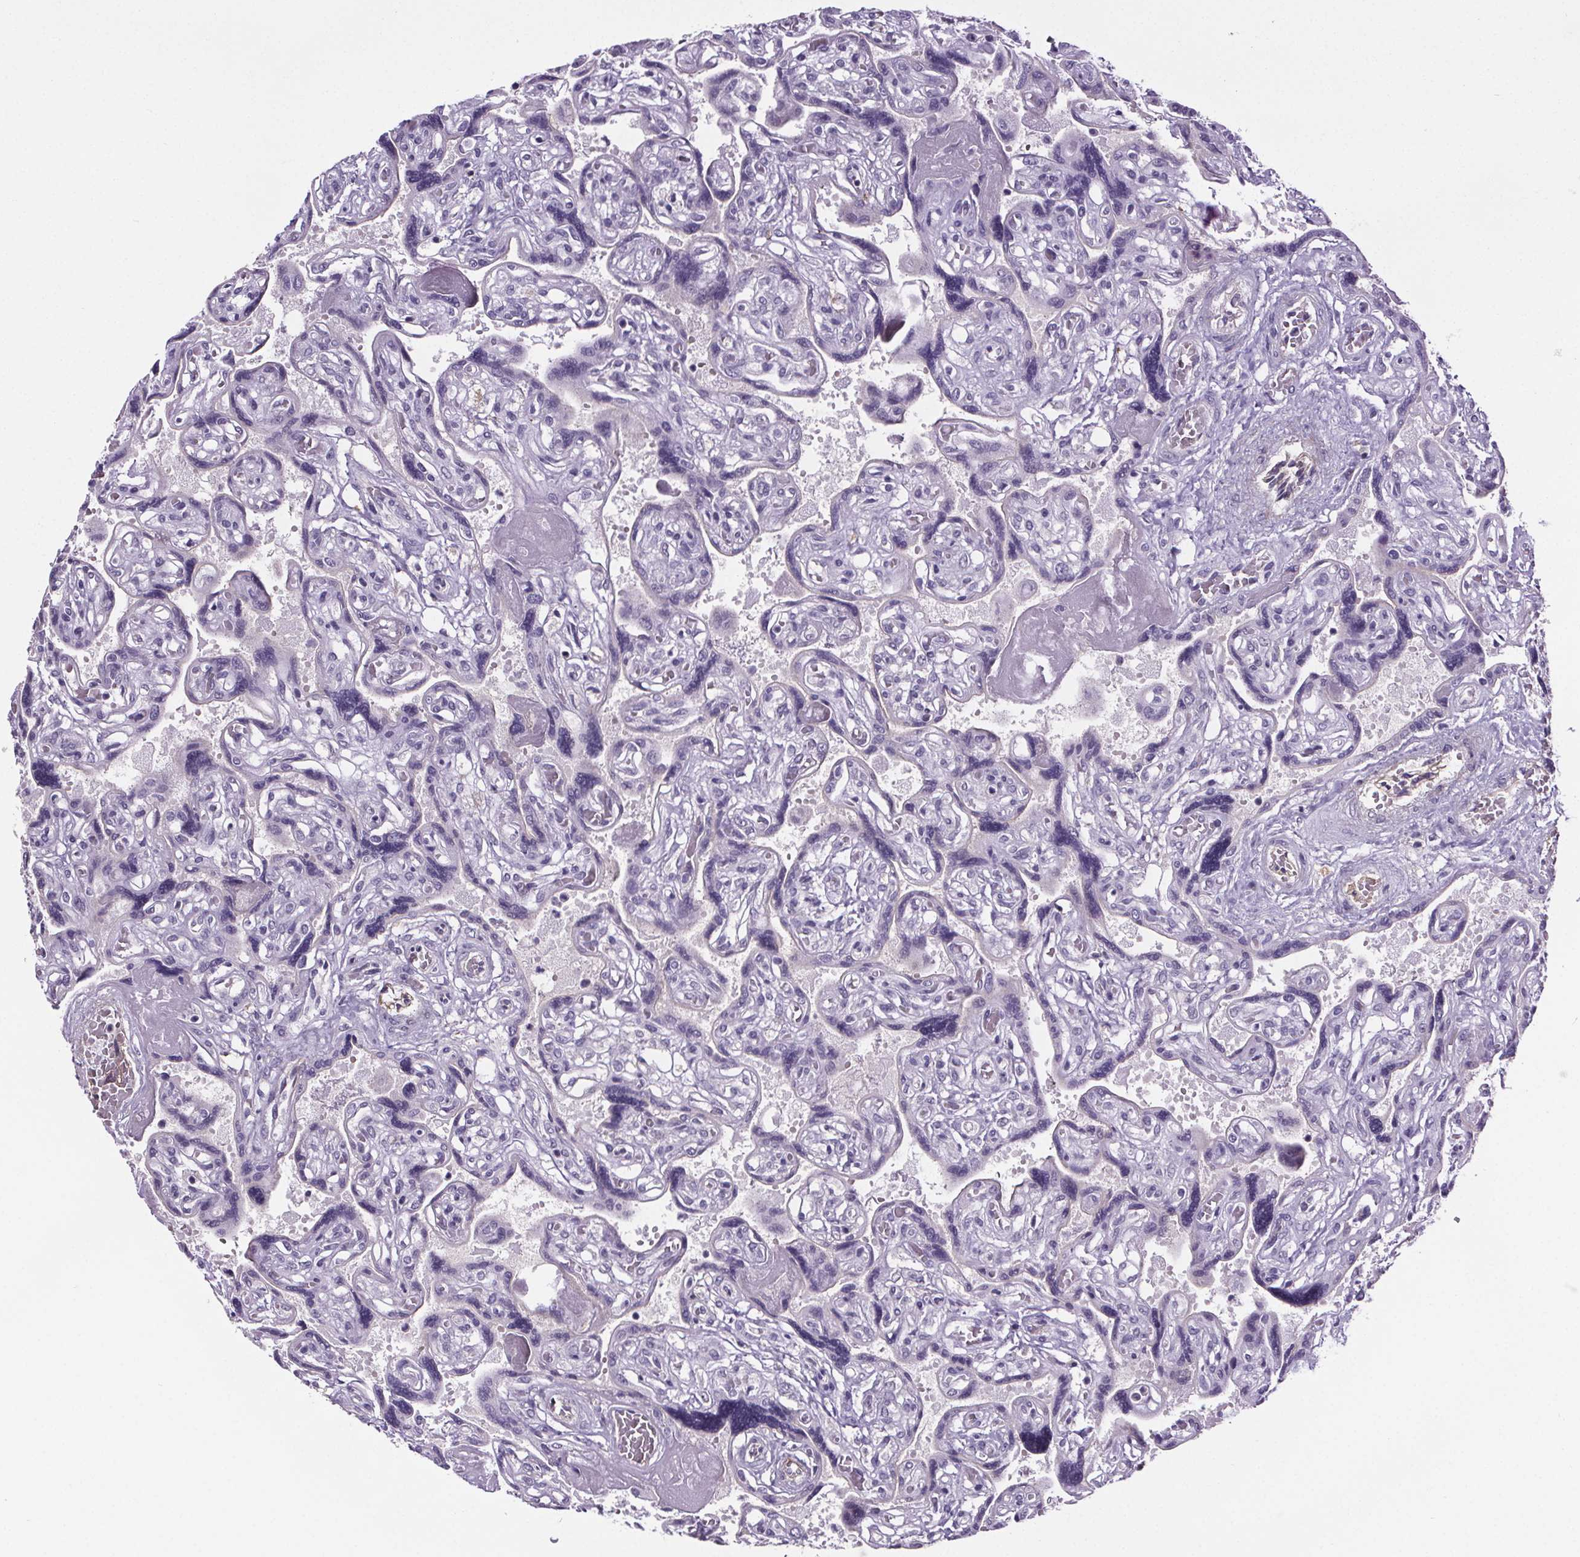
{"staining": {"intensity": "negative", "quantity": "none", "location": "none"}, "tissue": "placenta", "cell_type": "Decidual cells", "image_type": "normal", "snomed": [{"axis": "morphology", "description": "Normal tissue, NOS"}, {"axis": "topography", "description": "Placenta"}], "caption": "A high-resolution histopathology image shows immunohistochemistry (IHC) staining of benign placenta, which reveals no significant staining in decidual cells.", "gene": "TTC12", "patient": {"sex": "female", "age": 32}}